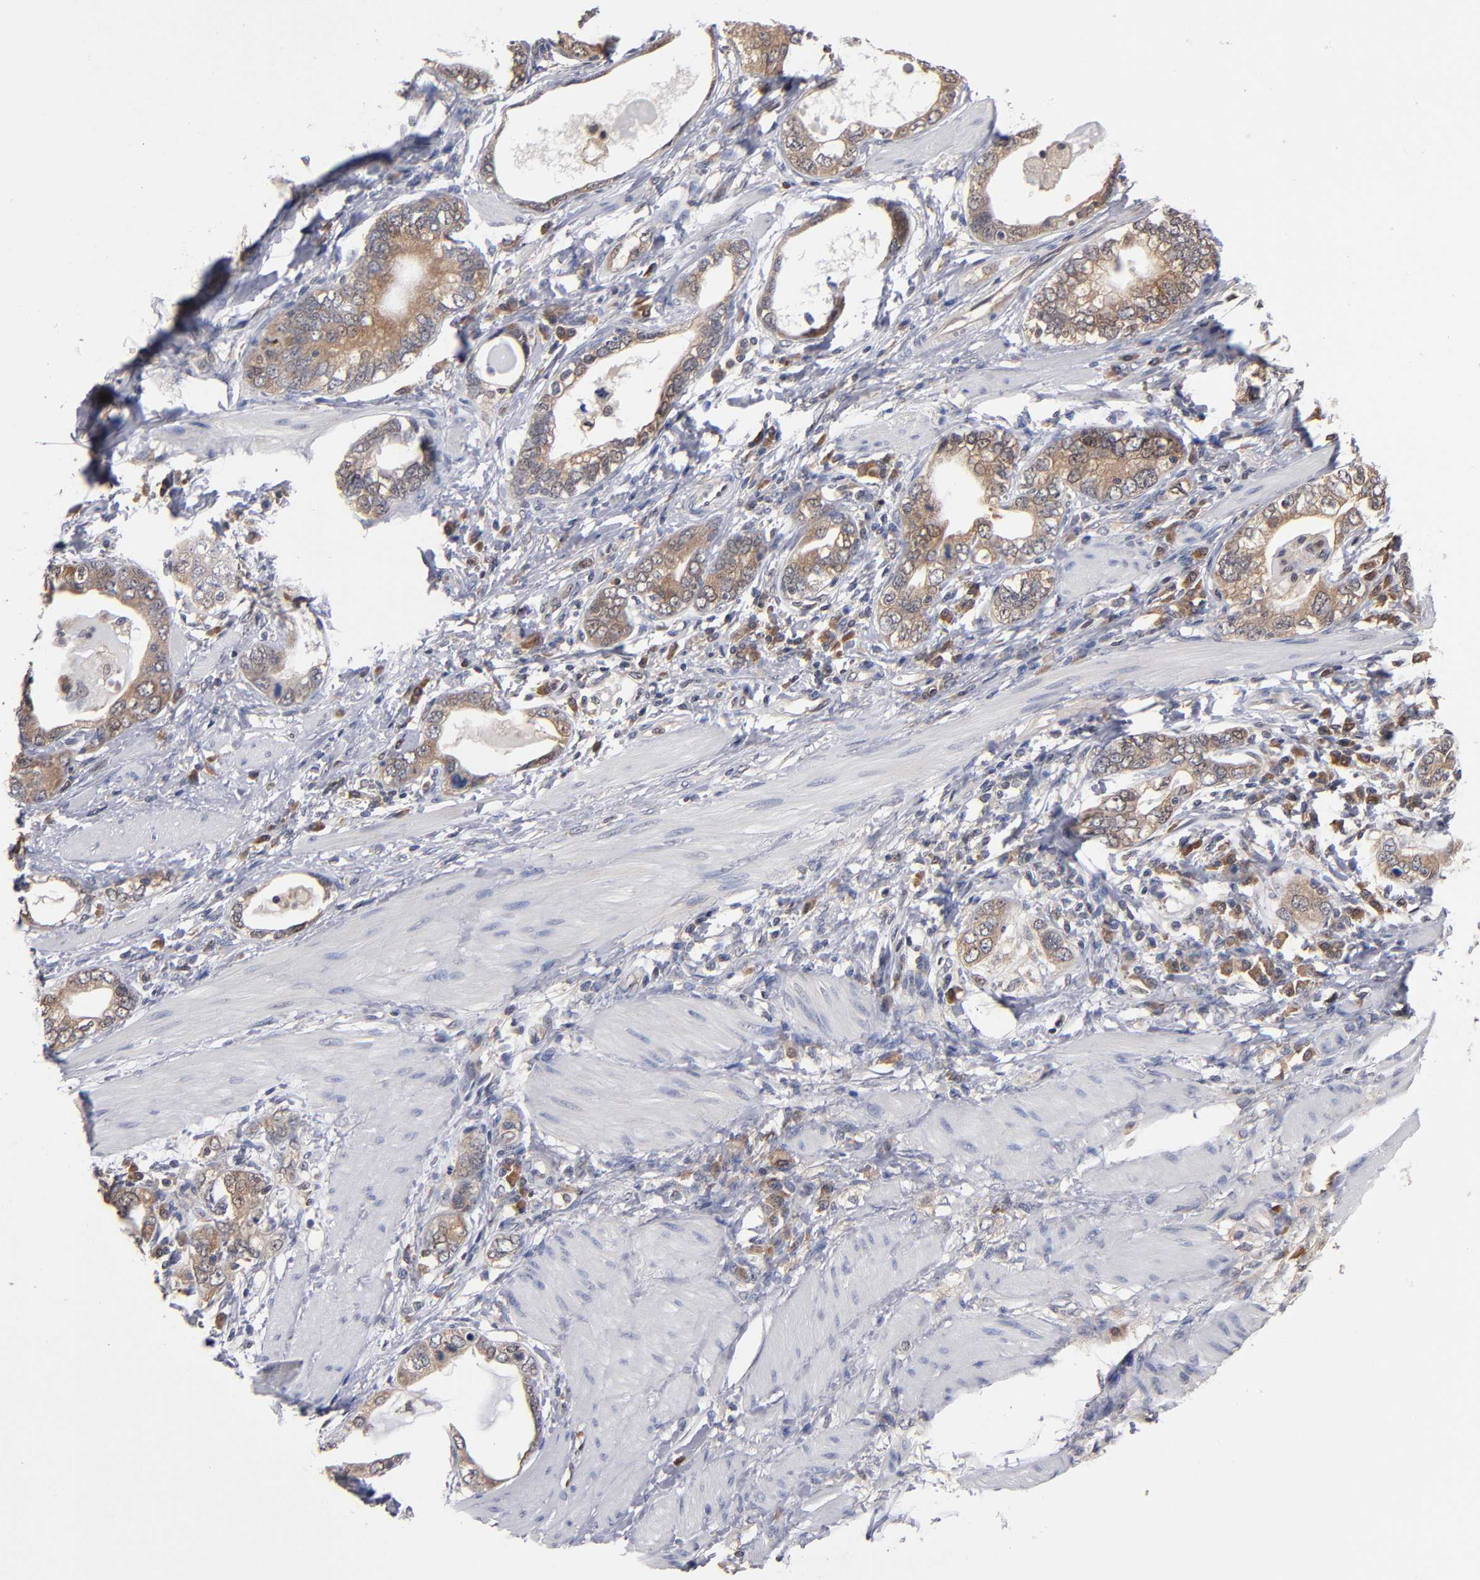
{"staining": {"intensity": "moderate", "quantity": ">75%", "location": "cytoplasmic/membranous"}, "tissue": "stomach cancer", "cell_type": "Tumor cells", "image_type": "cancer", "snomed": [{"axis": "morphology", "description": "Adenocarcinoma, NOS"}, {"axis": "topography", "description": "Stomach, lower"}], "caption": "Protein positivity by immunohistochemistry (IHC) exhibits moderate cytoplasmic/membranous expression in about >75% of tumor cells in stomach adenocarcinoma. The staining is performed using DAB brown chromogen to label protein expression. The nuclei are counter-stained blue using hematoxylin.", "gene": "ALG13", "patient": {"sex": "female", "age": 93}}